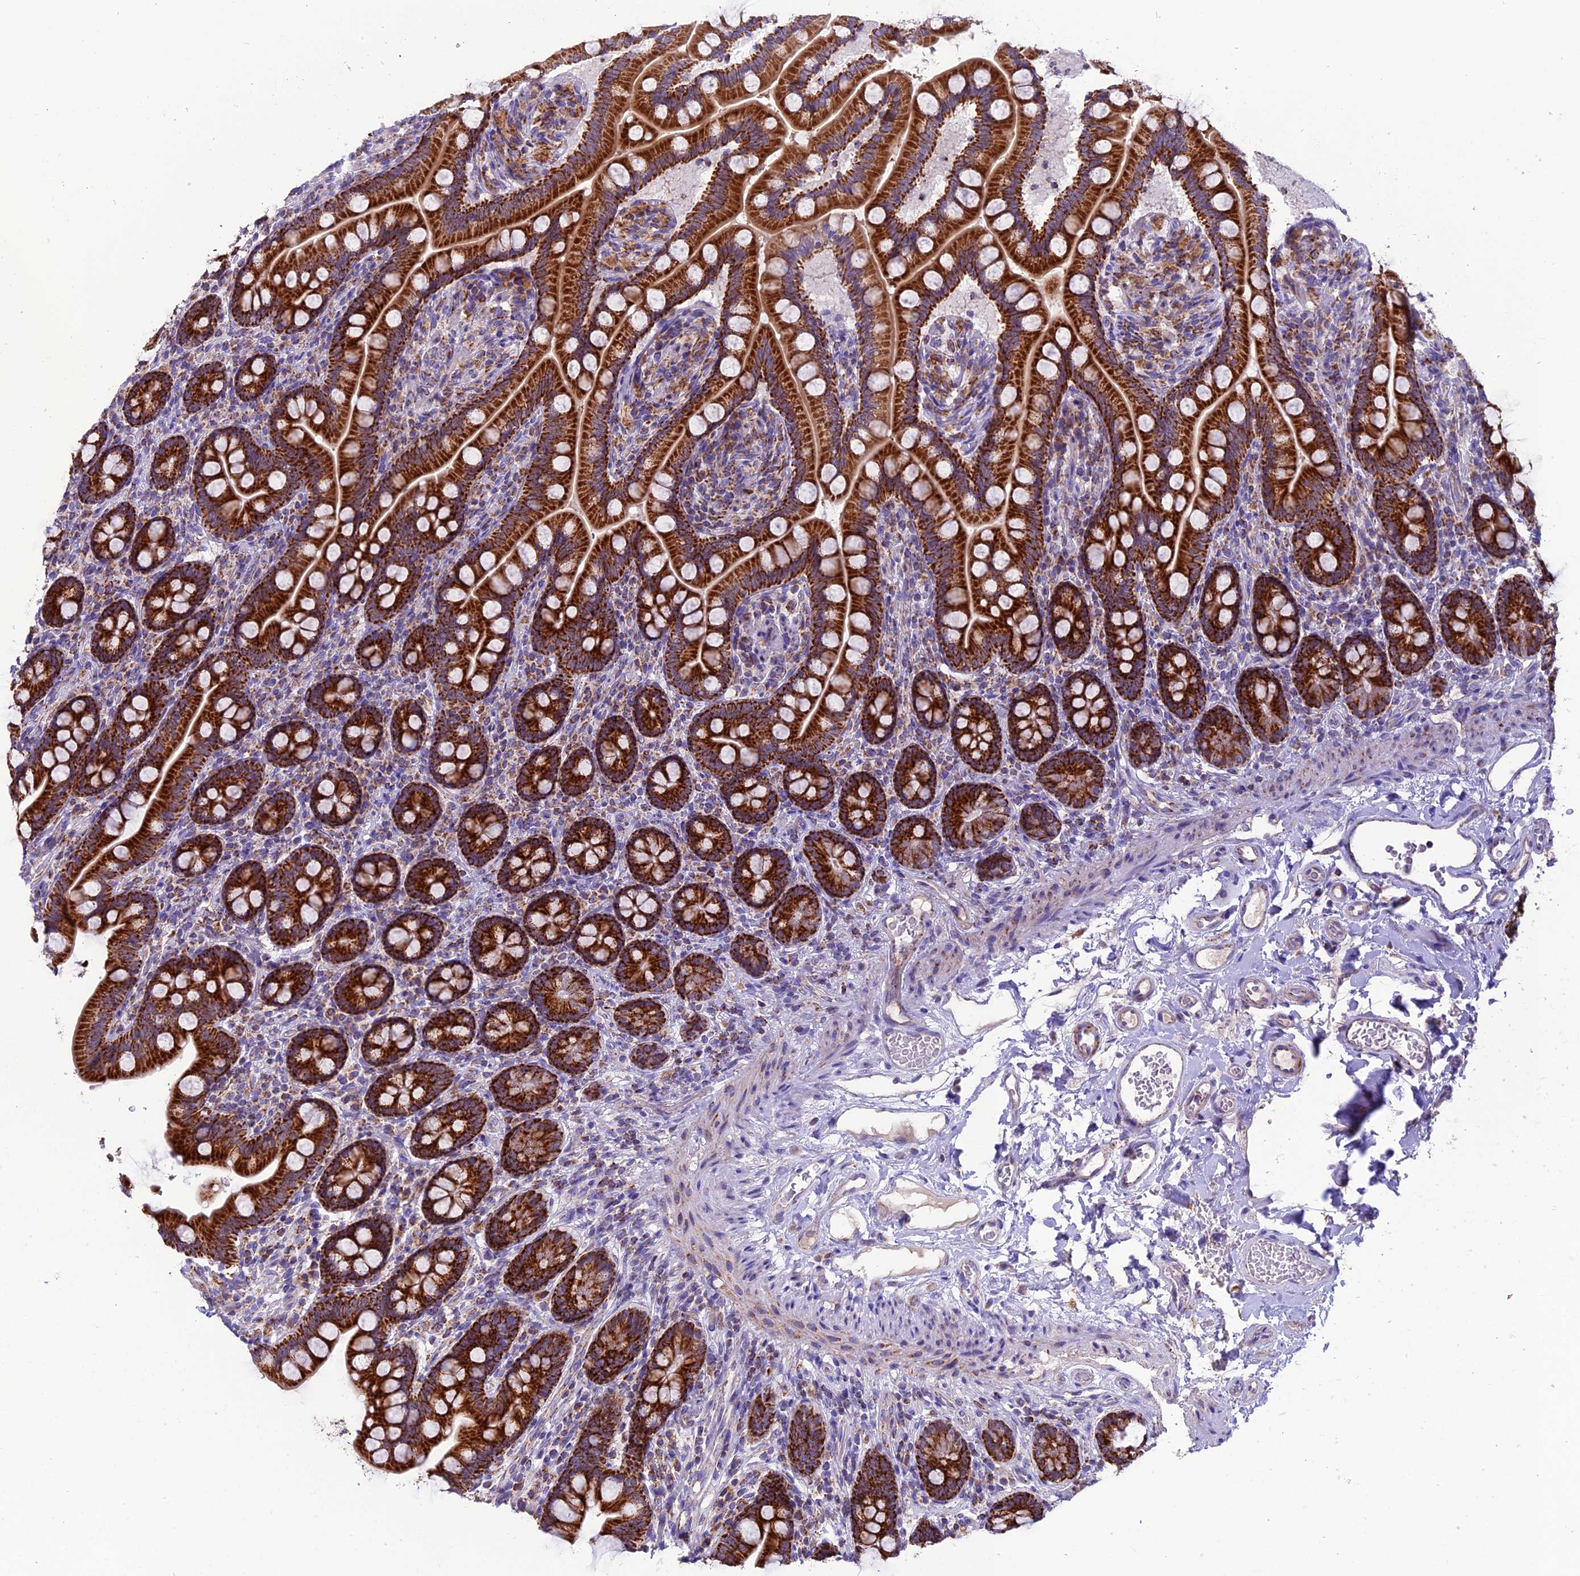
{"staining": {"intensity": "strong", "quantity": ">75%", "location": "cytoplasmic/membranous"}, "tissue": "small intestine", "cell_type": "Glandular cells", "image_type": "normal", "snomed": [{"axis": "morphology", "description": "Normal tissue, NOS"}, {"axis": "topography", "description": "Small intestine"}], "caption": "Protein staining of unremarkable small intestine demonstrates strong cytoplasmic/membranous staining in approximately >75% of glandular cells. (DAB IHC with brightfield microscopy, high magnification).", "gene": "MRPS34", "patient": {"sex": "female", "age": 64}}